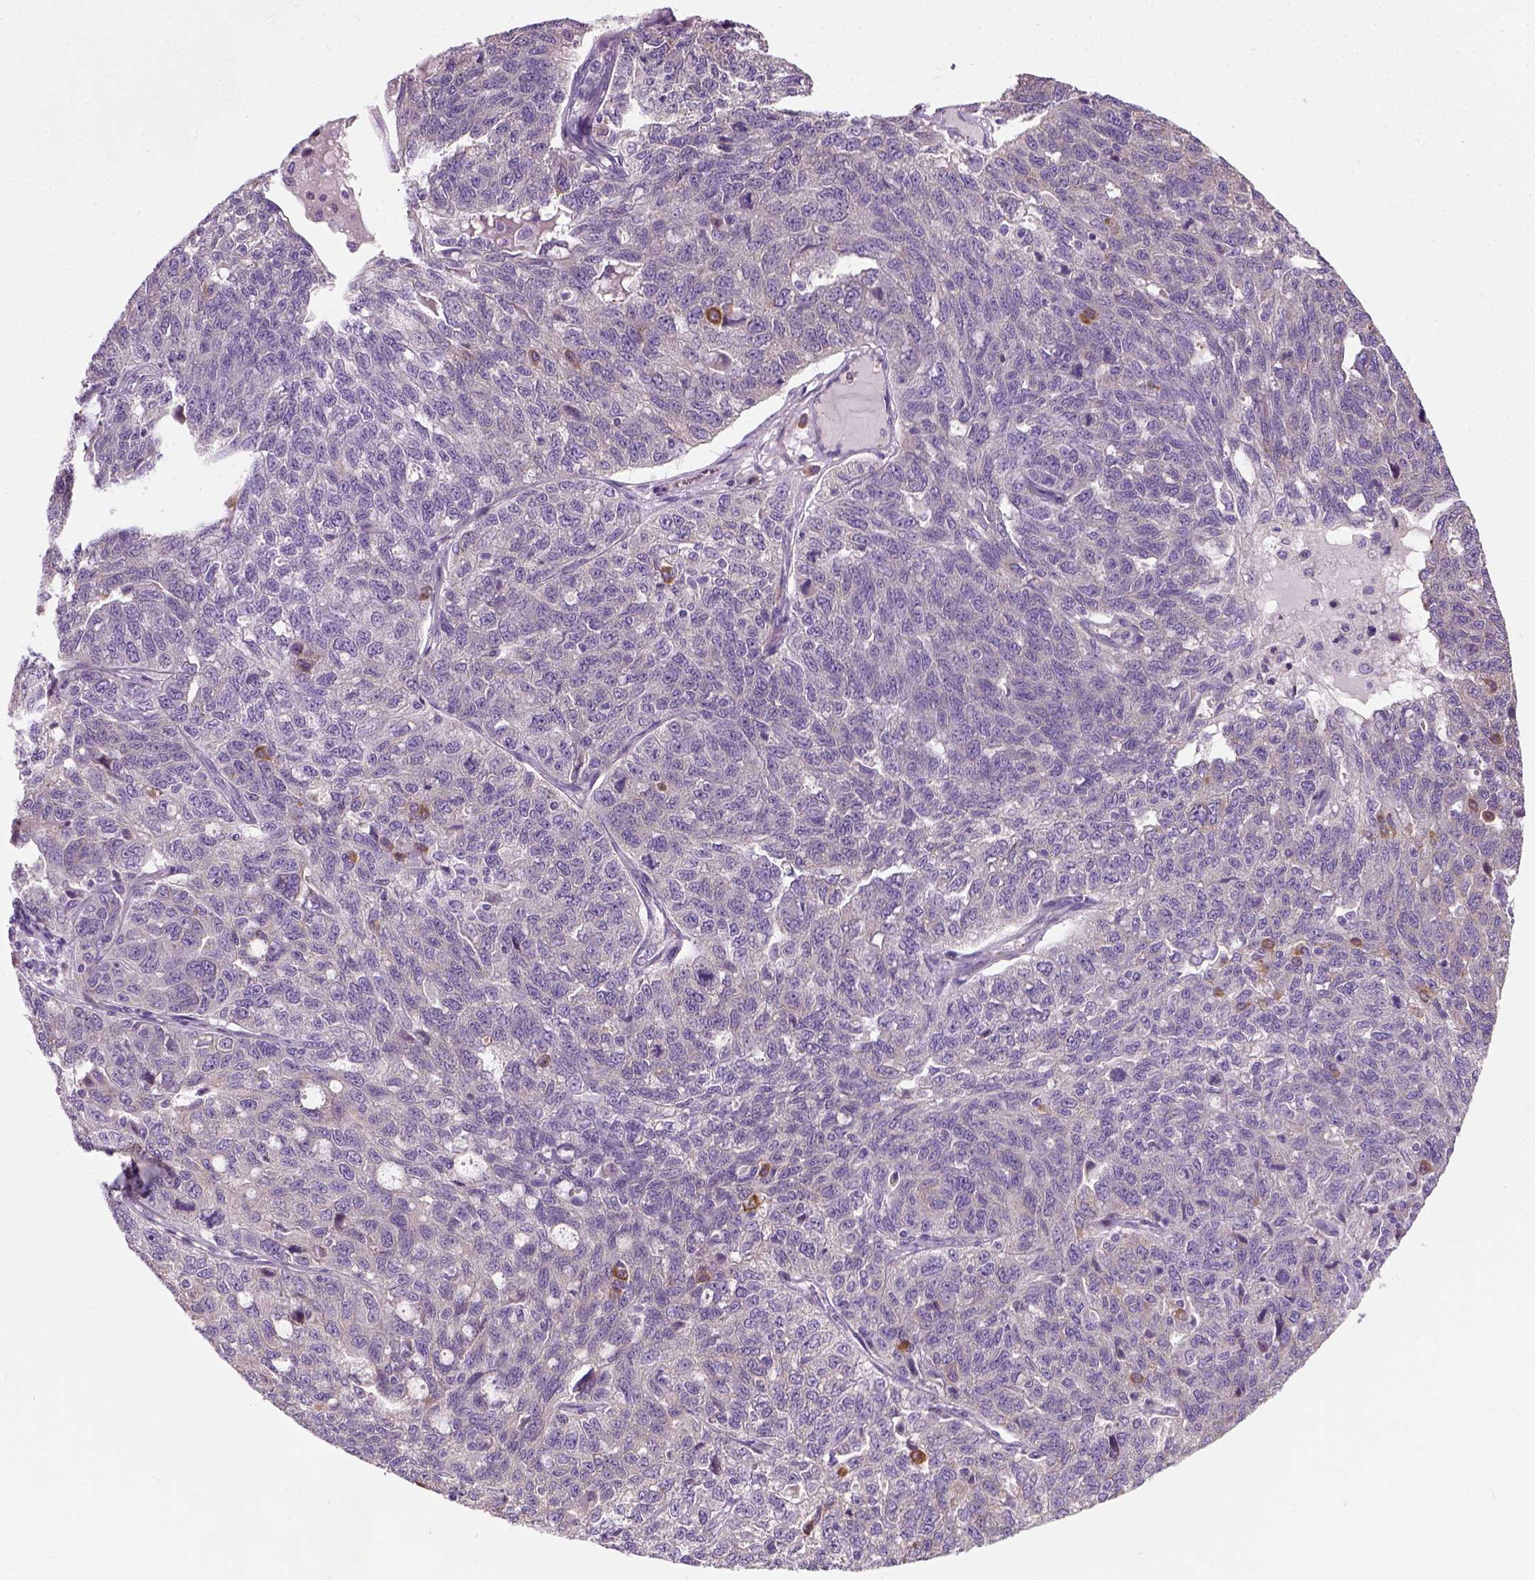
{"staining": {"intensity": "negative", "quantity": "none", "location": "none"}, "tissue": "ovarian cancer", "cell_type": "Tumor cells", "image_type": "cancer", "snomed": [{"axis": "morphology", "description": "Cystadenocarcinoma, serous, NOS"}, {"axis": "topography", "description": "Ovary"}], "caption": "Immunohistochemistry (IHC) of ovarian cancer displays no expression in tumor cells. (DAB (3,3'-diaminobenzidine) immunohistochemistry with hematoxylin counter stain).", "gene": "TRIM72", "patient": {"sex": "female", "age": 71}}